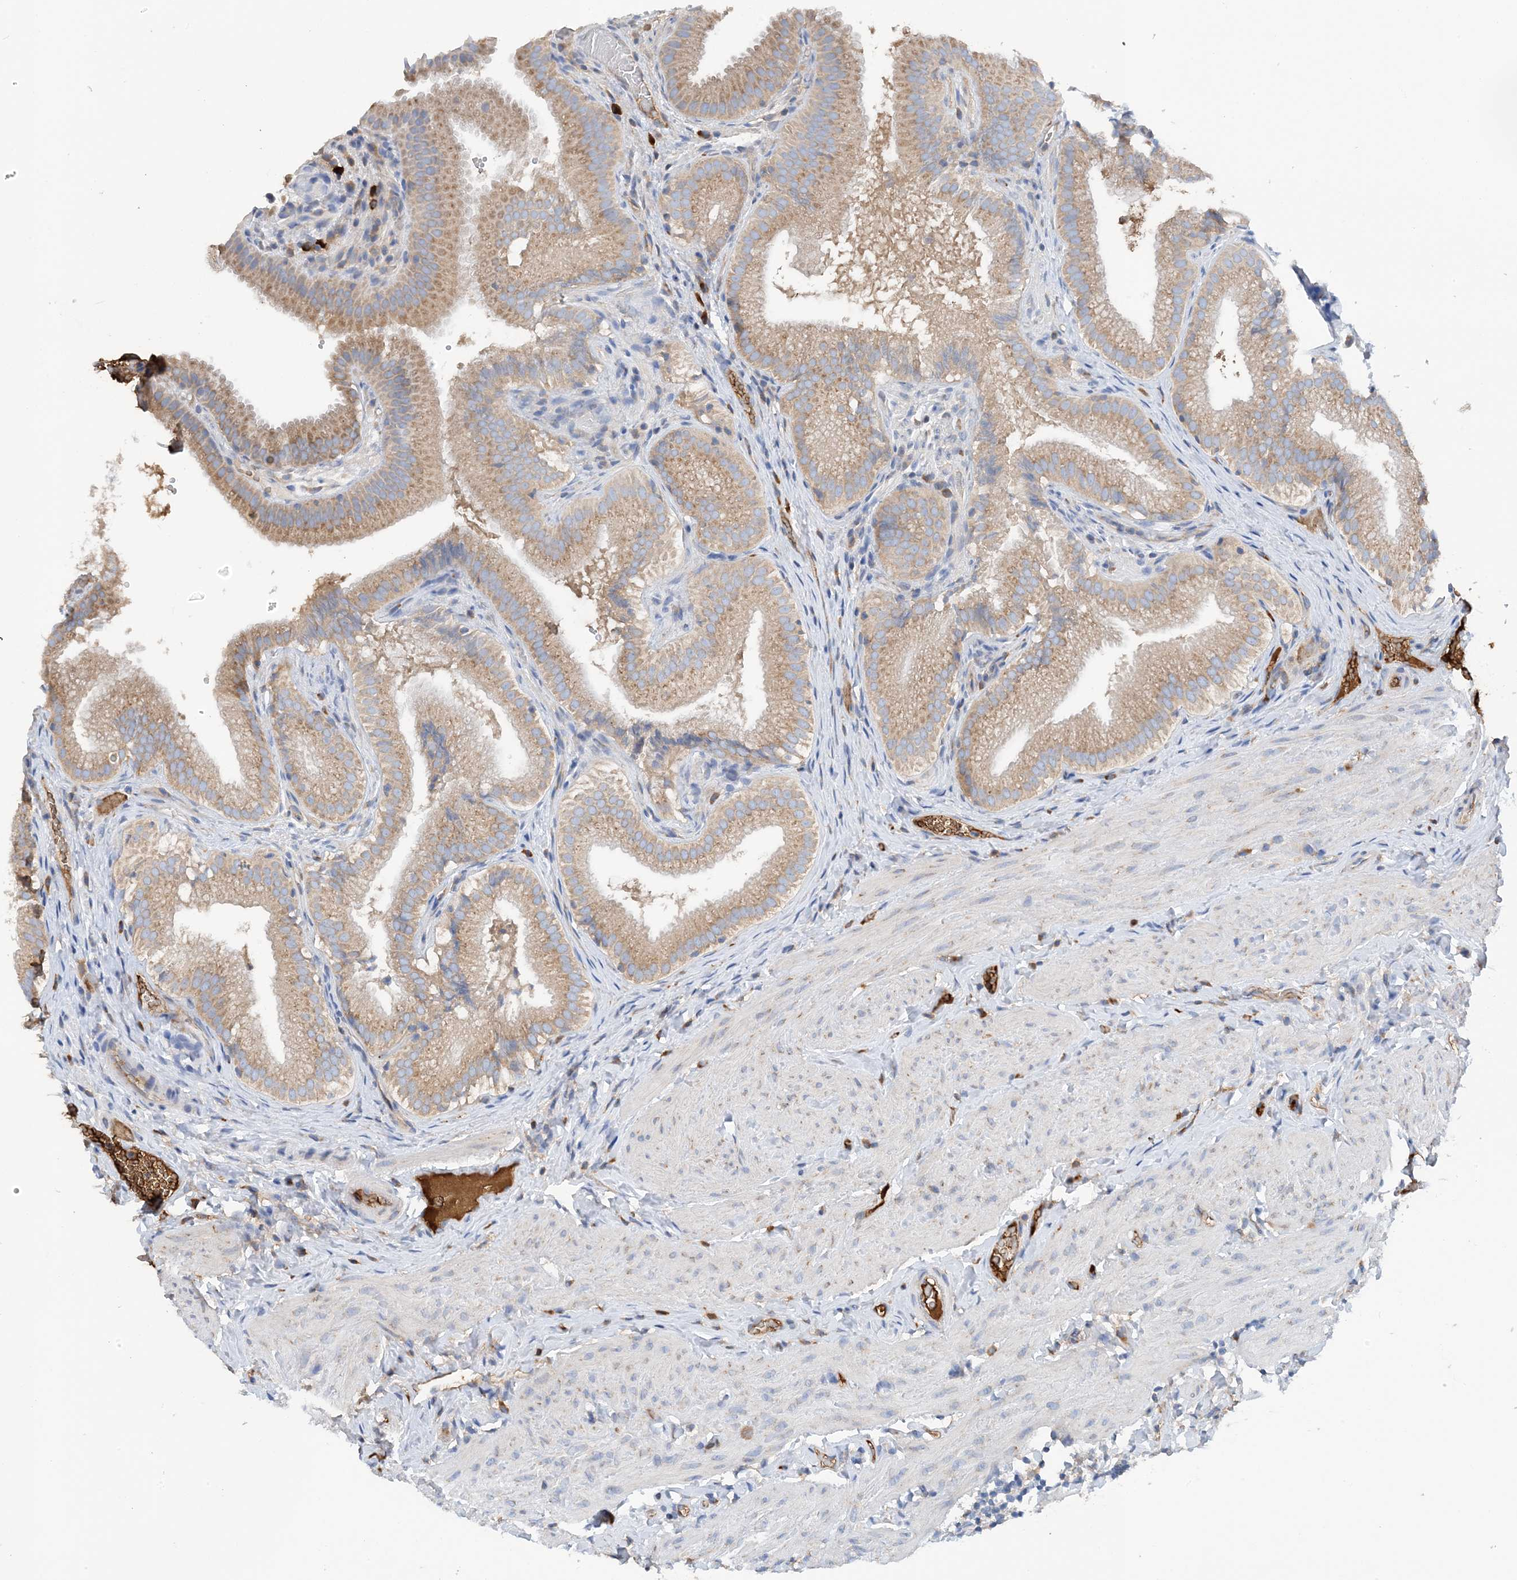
{"staining": {"intensity": "moderate", "quantity": ">75%", "location": "cytoplasmic/membranous"}, "tissue": "gallbladder", "cell_type": "Glandular cells", "image_type": "normal", "snomed": [{"axis": "morphology", "description": "Normal tissue, NOS"}, {"axis": "topography", "description": "Gallbladder"}], "caption": "This micrograph exhibits IHC staining of unremarkable gallbladder, with medium moderate cytoplasmic/membranous positivity in approximately >75% of glandular cells.", "gene": "SLC5A11", "patient": {"sex": "female", "age": 30}}